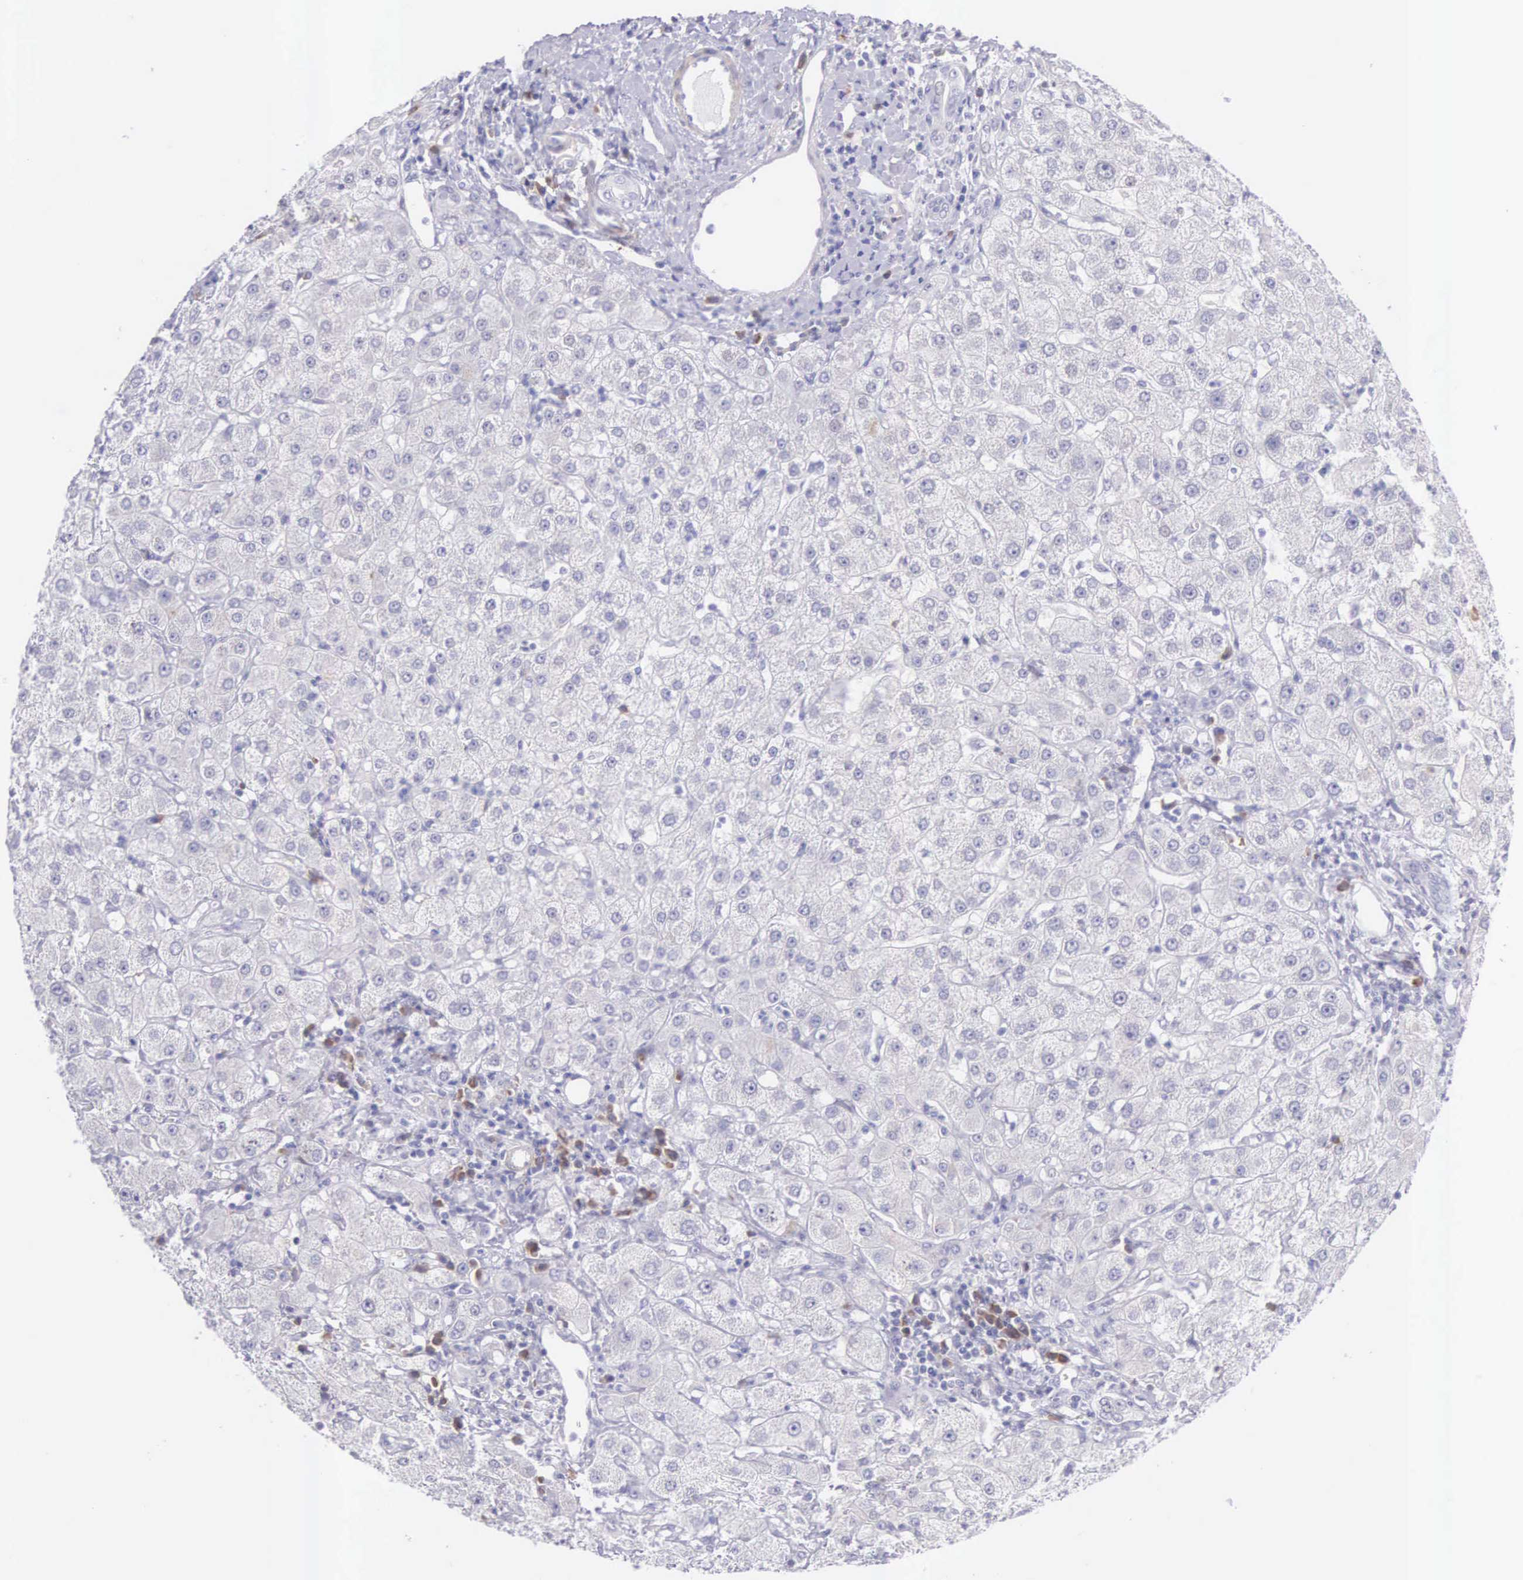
{"staining": {"intensity": "negative", "quantity": "none", "location": "none"}, "tissue": "liver", "cell_type": "Cholangiocytes", "image_type": "normal", "snomed": [{"axis": "morphology", "description": "Normal tissue, NOS"}, {"axis": "topography", "description": "Liver"}], "caption": "Cholangiocytes are negative for brown protein staining in benign liver. (Immunohistochemistry (ihc), brightfield microscopy, high magnification).", "gene": "ARFGAP3", "patient": {"sex": "female", "age": 79}}